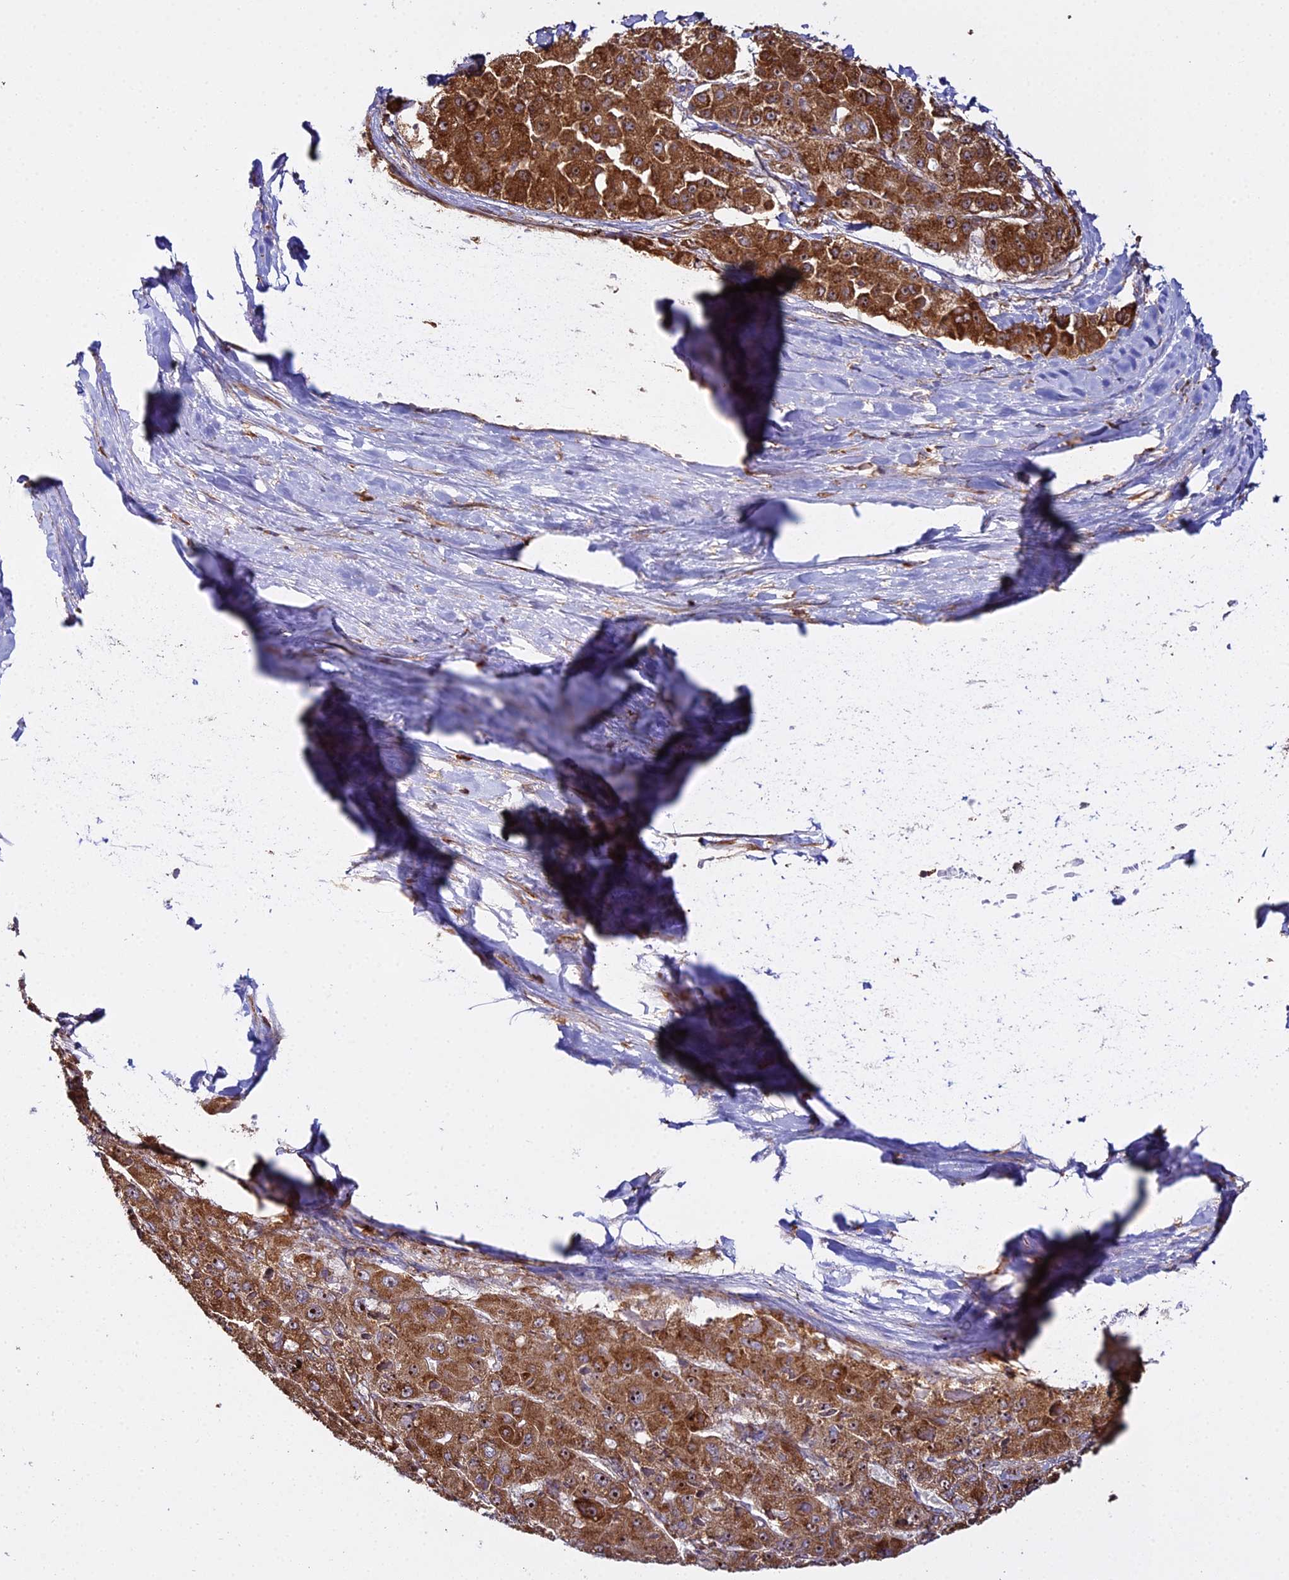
{"staining": {"intensity": "strong", "quantity": ">75%", "location": "cytoplasmic/membranous"}, "tissue": "liver cancer", "cell_type": "Tumor cells", "image_type": "cancer", "snomed": [{"axis": "morphology", "description": "Carcinoma, Hepatocellular, NOS"}, {"axis": "topography", "description": "Liver"}], "caption": "Hepatocellular carcinoma (liver) was stained to show a protein in brown. There is high levels of strong cytoplasmic/membranous staining in about >75% of tumor cells.", "gene": "RPL26", "patient": {"sex": "female", "age": 73}}